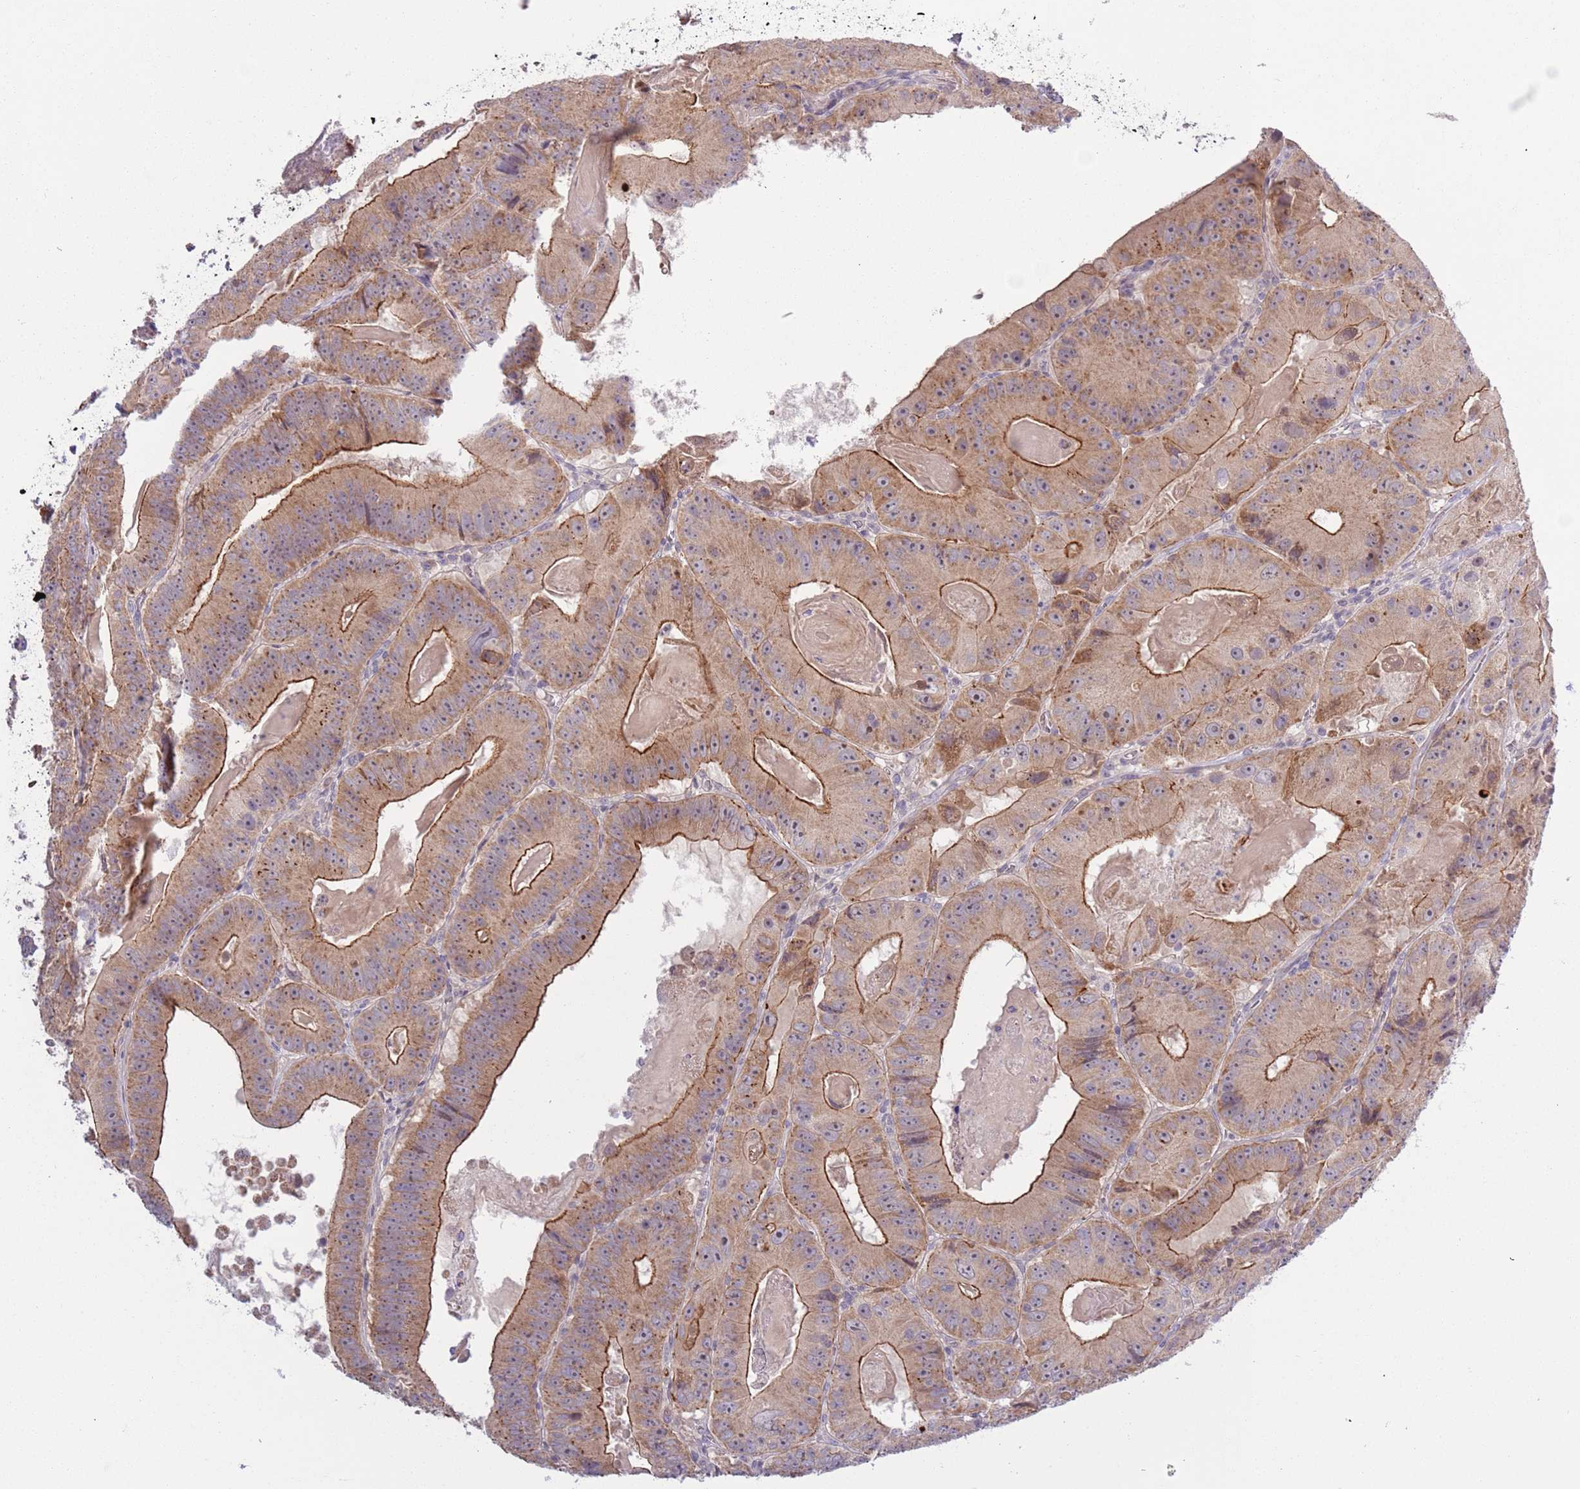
{"staining": {"intensity": "moderate", "quantity": ">75%", "location": "cytoplasmic/membranous"}, "tissue": "colorectal cancer", "cell_type": "Tumor cells", "image_type": "cancer", "snomed": [{"axis": "morphology", "description": "Adenocarcinoma, NOS"}, {"axis": "topography", "description": "Colon"}], "caption": "A brown stain highlights moderate cytoplasmic/membranous positivity of a protein in human colorectal cancer (adenocarcinoma) tumor cells.", "gene": "SHROOM3", "patient": {"sex": "female", "age": 86}}